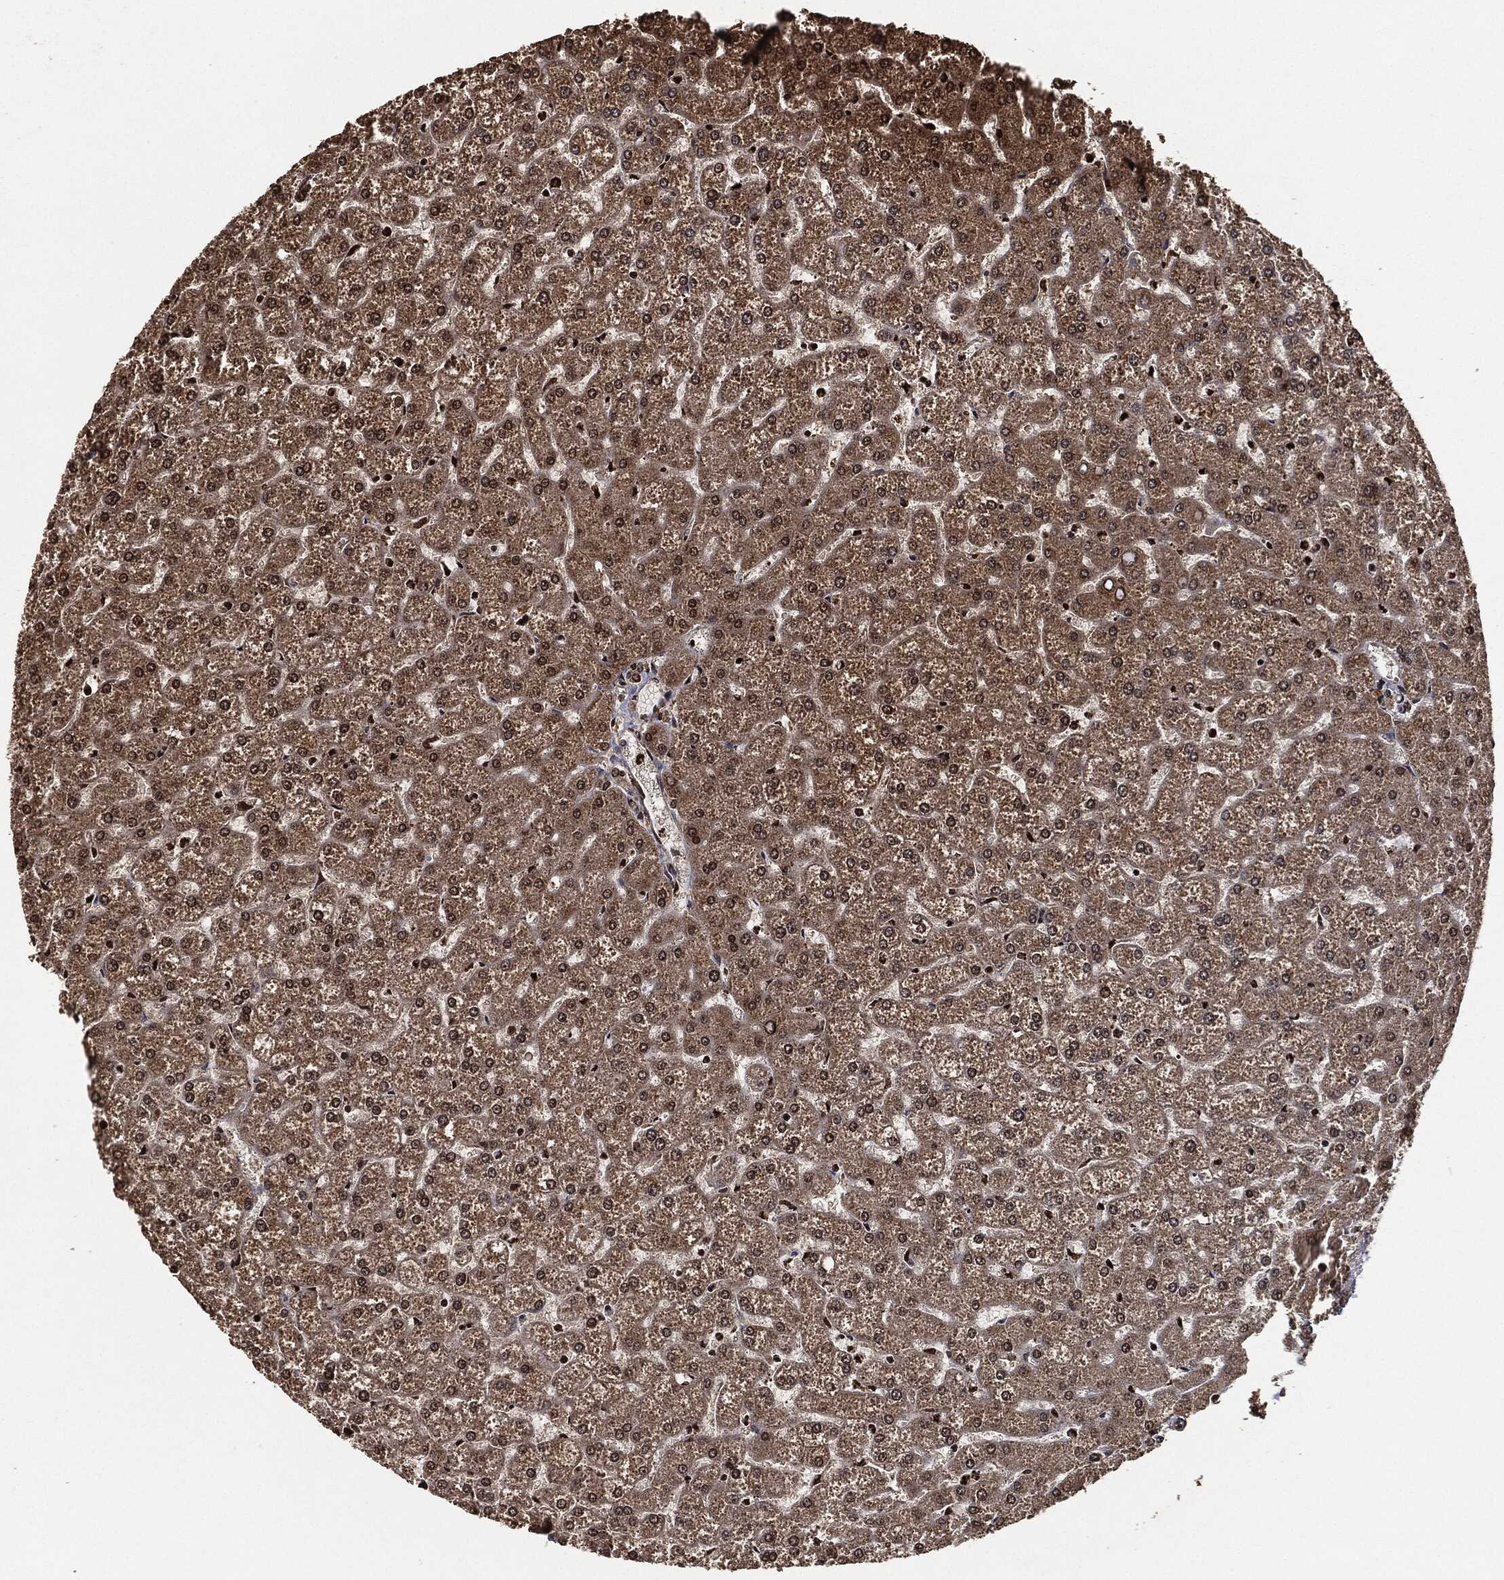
{"staining": {"intensity": "negative", "quantity": "none", "location": "none"}, "tissue": "liver", "cell_type": "Cholangiocytes", "image_type": "normal", "snomed": [{"axis": "morphology", "description": "Normal tissue, NOS"}, {"axis": "topography", "description": "Liver"}], "caption": "The IHC image has no significant staining in cholangiocytes of liver. The staining was performed using DAB to visualize the protein expression in brown, while the nuclei were stained in blue with hematoxylin (Magnification: 20x).", "gene": "PDK1", "patient": {"sex": "female", "age": 32}}